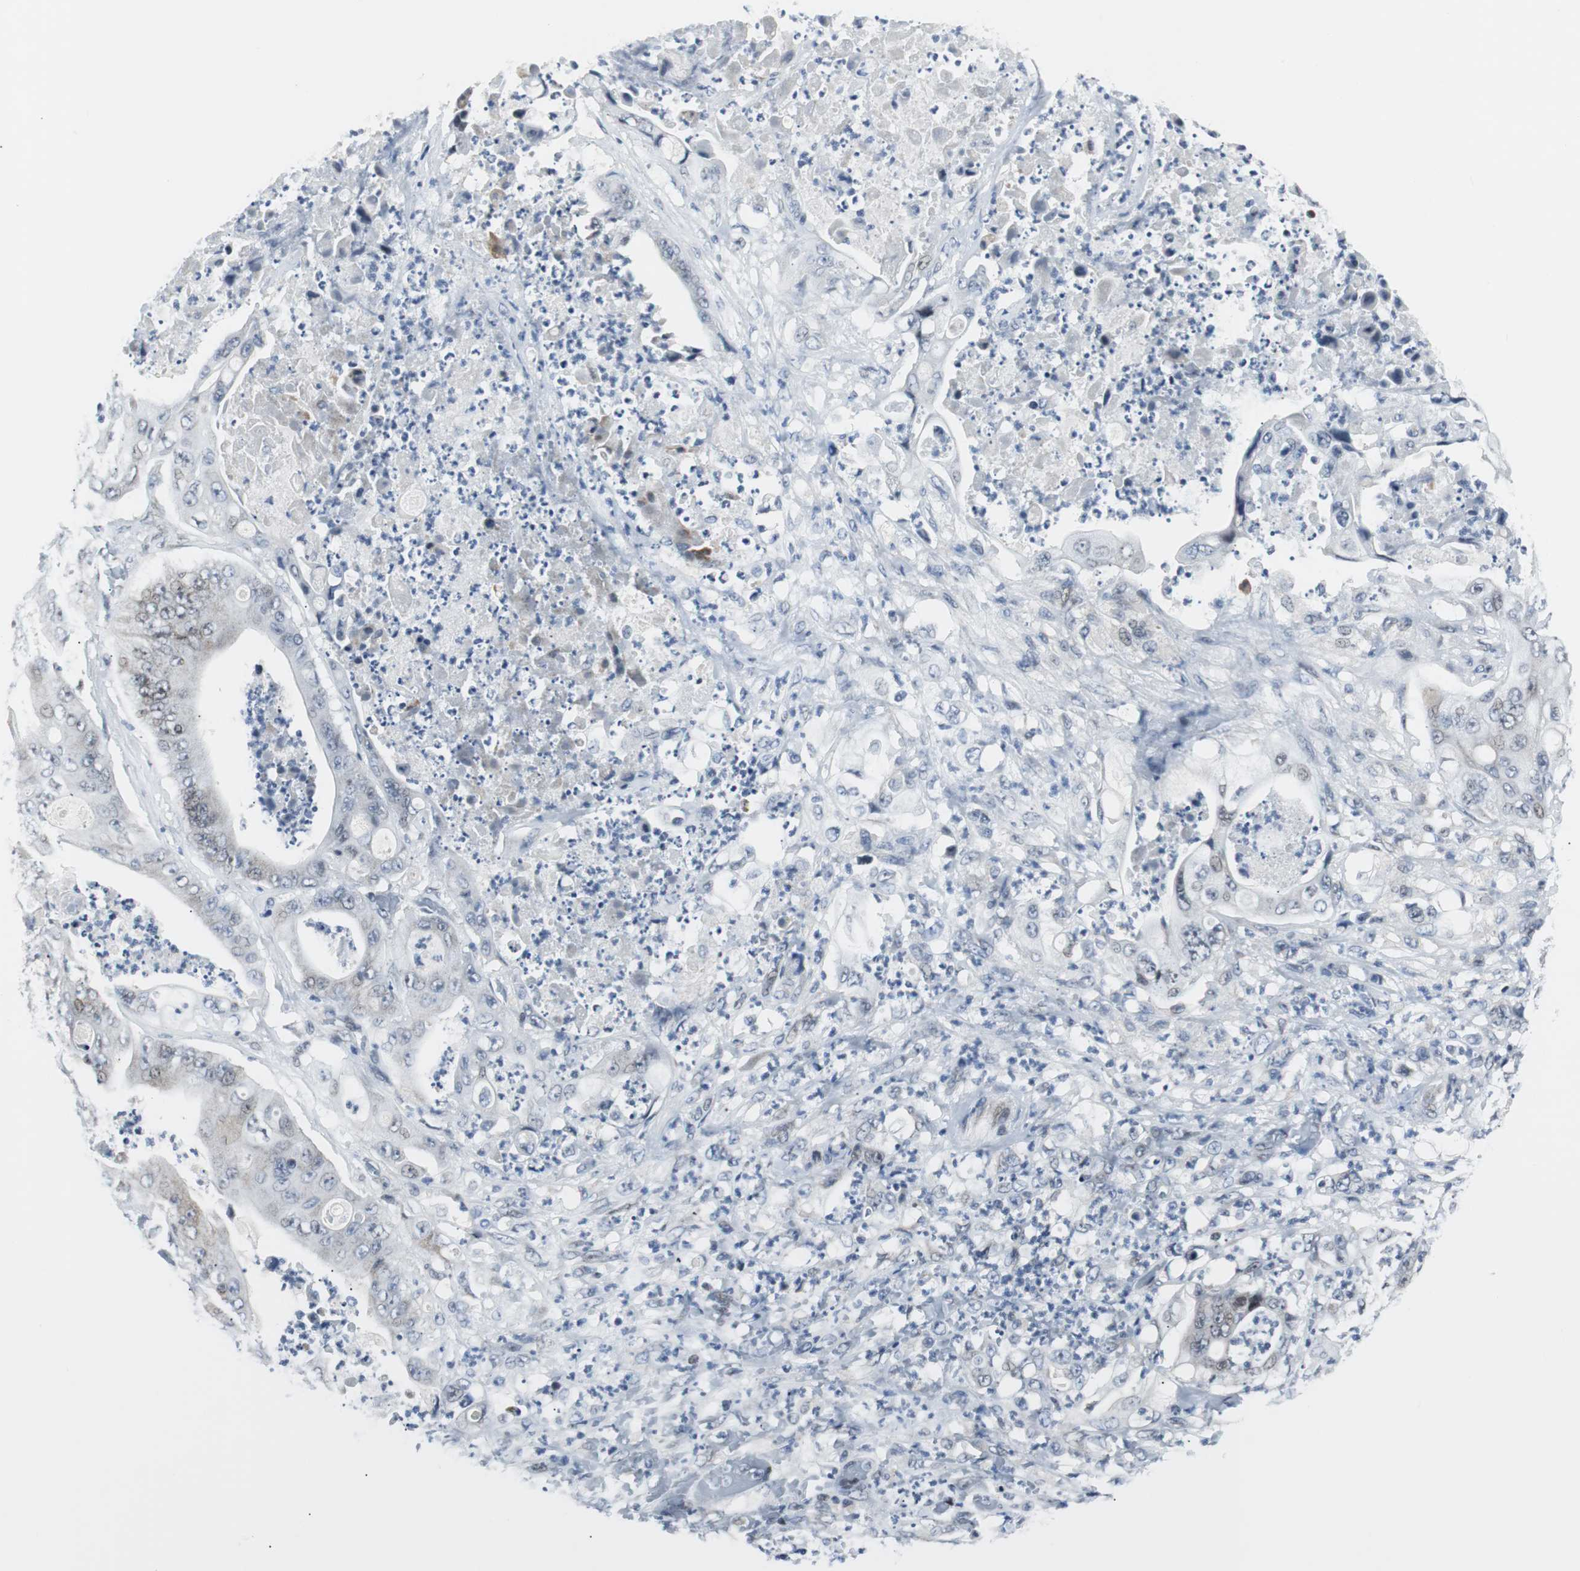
{"staining": {"intensity": "weak", "quantity": "25%-75%", "location": "nuclear"}, "tissue": "stomach cancer", "cell_type": "Tumor cells", "image_type": "cancer", "snomed": [{"axis": "morphology", "description": "Adenocarcinoma, NOS"}, {"axis": "topography", "description": "Stomach"}], "caption": "Weak nuclear protein expression is present in approximately 25%-75% of tumor cells in stomach cancer (adenocarcinoma). (DAB (3,3'-diaminobenzidine) IHC, brown staining for protein, blue staining for nuclei).", "gene": "MTA1", "patient": {"sex": "female", "age": 73}}